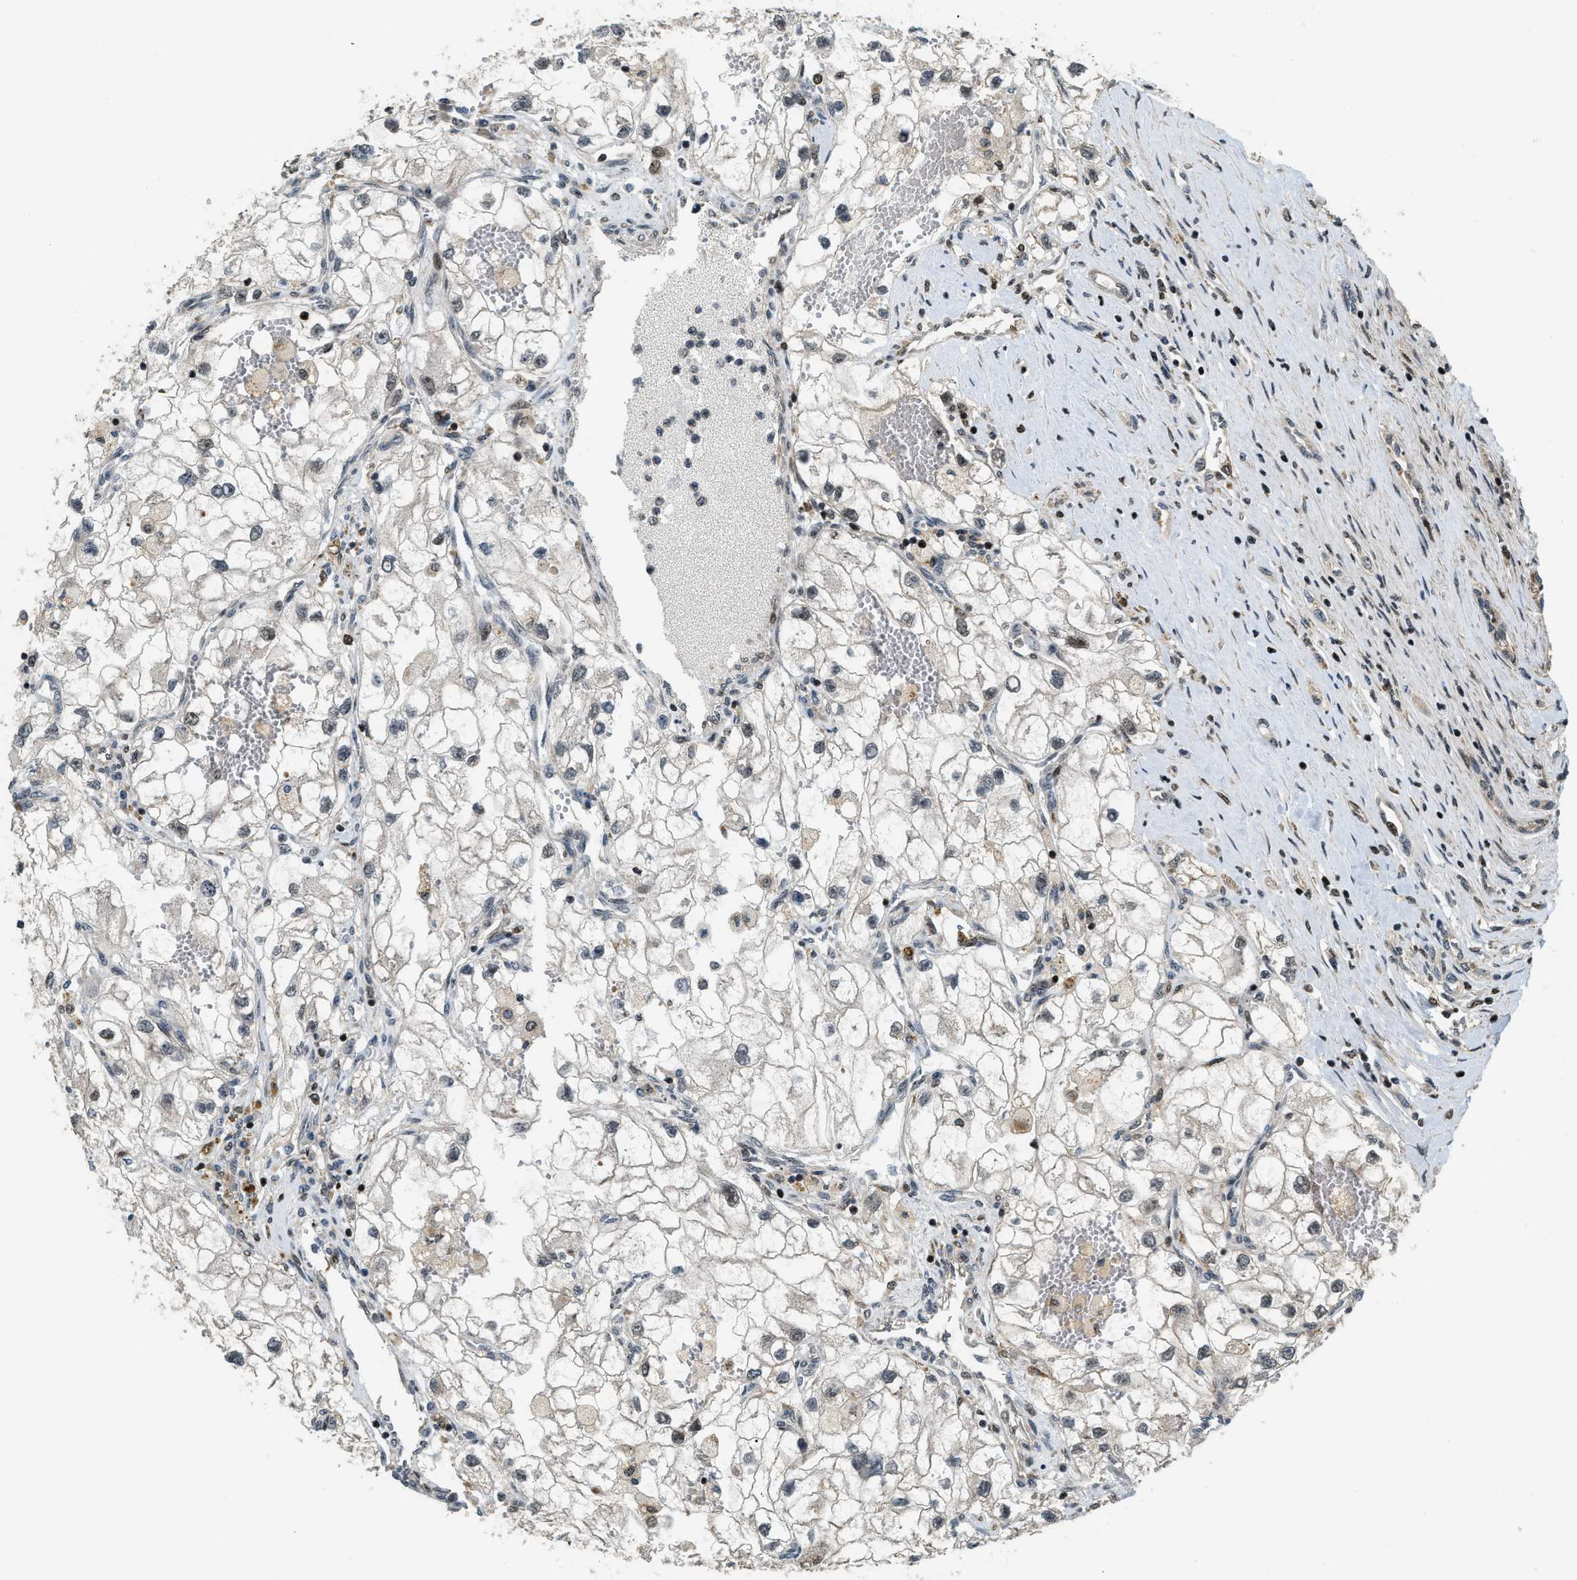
{"staining": {"intensity": "negative", "quantity": "none", "location": "none"}, "tissue": "renal cancer", "cell_type": "Tumor cells", "image_type": "cancer", "snomed": [{"axis": "morphology", "description": "Adenocarcinoma, NOS"}, {"axis": "topography", "description": "Kidney"}], "caption": "Immunohistochemical staining of human renal cancer (adenocarcinoma) exhibits no significant staining in tumor cells.", "gene": "LTA4H", "patient": {"sex": "female", "age": 70}}